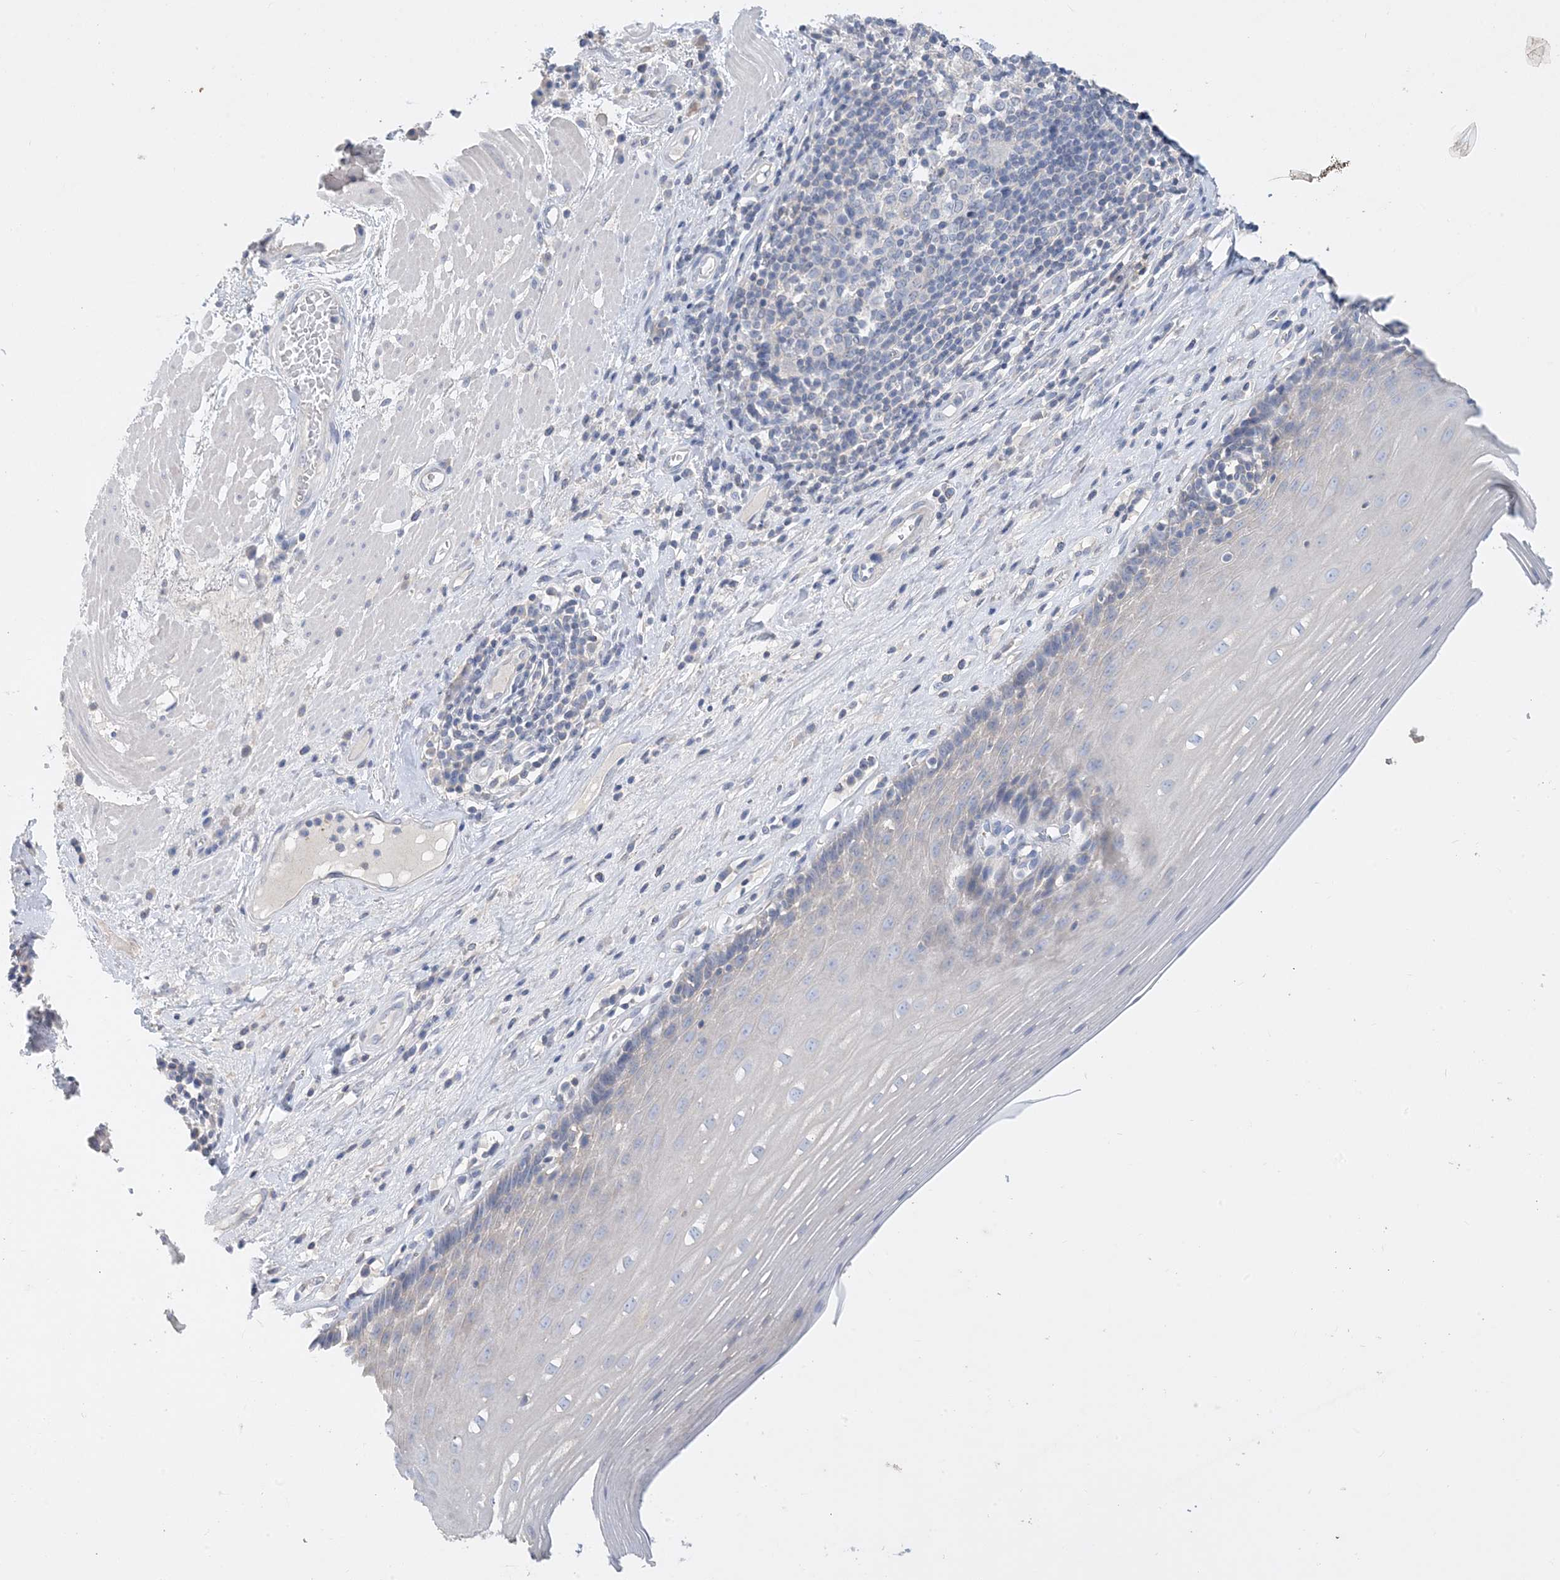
{"staining": {"intensity": "negative", "quantity": "none", "location": "none"}, "tissue": "esophagus", "cell_type": "Squamous epithelial cells", "image_type": "normal", "snomed": [{"axis": "morphology", "description": "Normal tissue, NOS"}, {"axis": "topography", "description": "Esophagus"}], "caption": "Photomicrograph shows no significant protein positivity in squamous epithelial cells of unremarkable esophagus. The staining is performed using DAB brown chromogen with nuclei counter-stained in using hematoxylin.", "gene": "KPRP", "patient": {"sex": "male", "age": 62}}